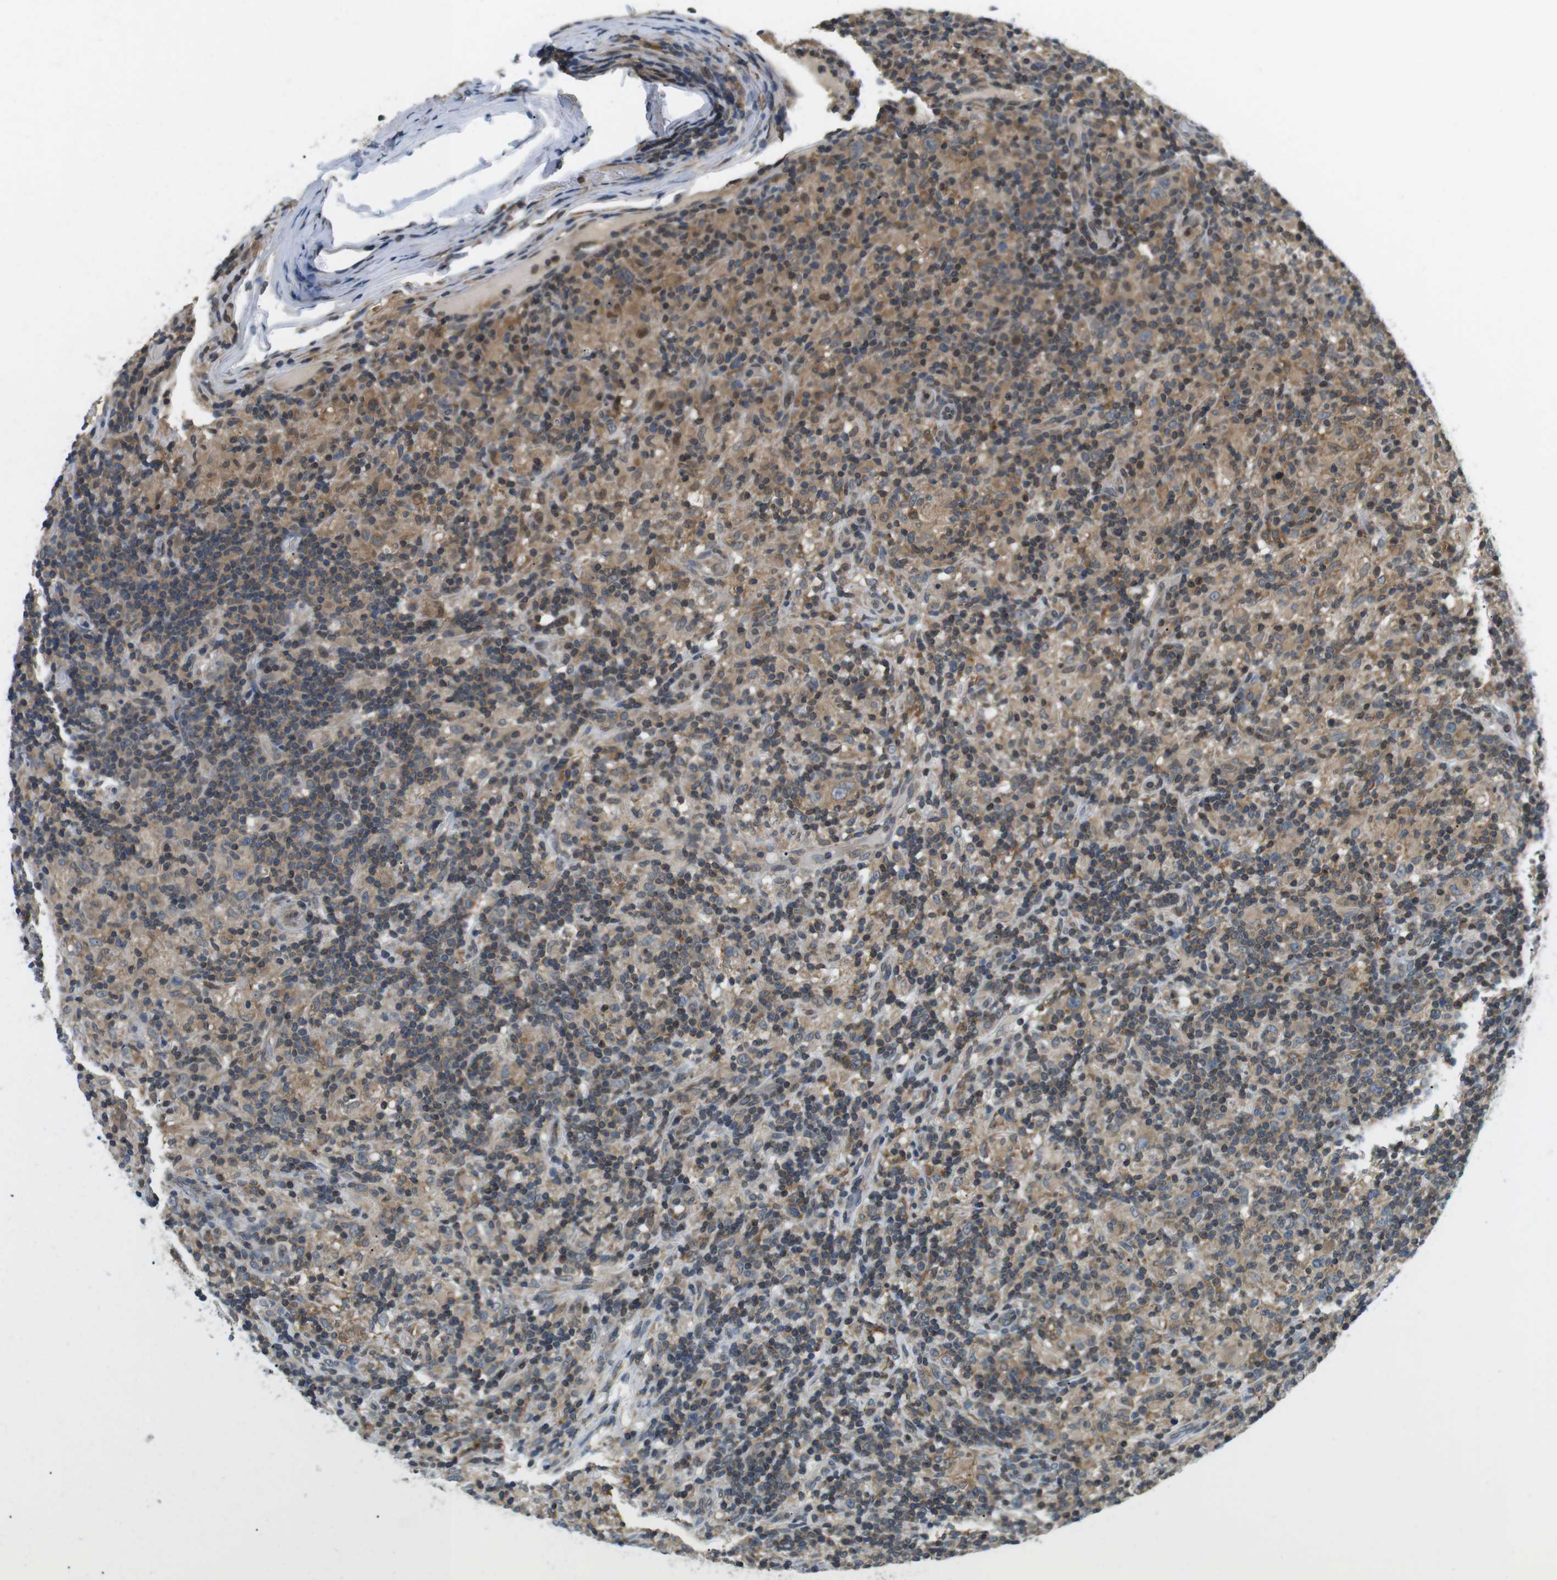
{"staining": {"intensity": "weak", "quantity": "25%-75%", "location": "cytoplasmic/membranous"}, "tissue": "lymphoma", "cell_type": "Tumor cells", "image_type": "cancer", "snomed": [{"axis": "morphology", "description": "Hodgkin's disease, NOS"}, {"axis": "topography", "description": "Lymph node"}], "caption": "Hodgkin's disease stained with a brown dye exhibits weak cytoplasmic/membranous positive staining in approximately 25%-75% of tumor cells.", "gene": "TMX4", "patient": {"sex": "male", "age": 70}}